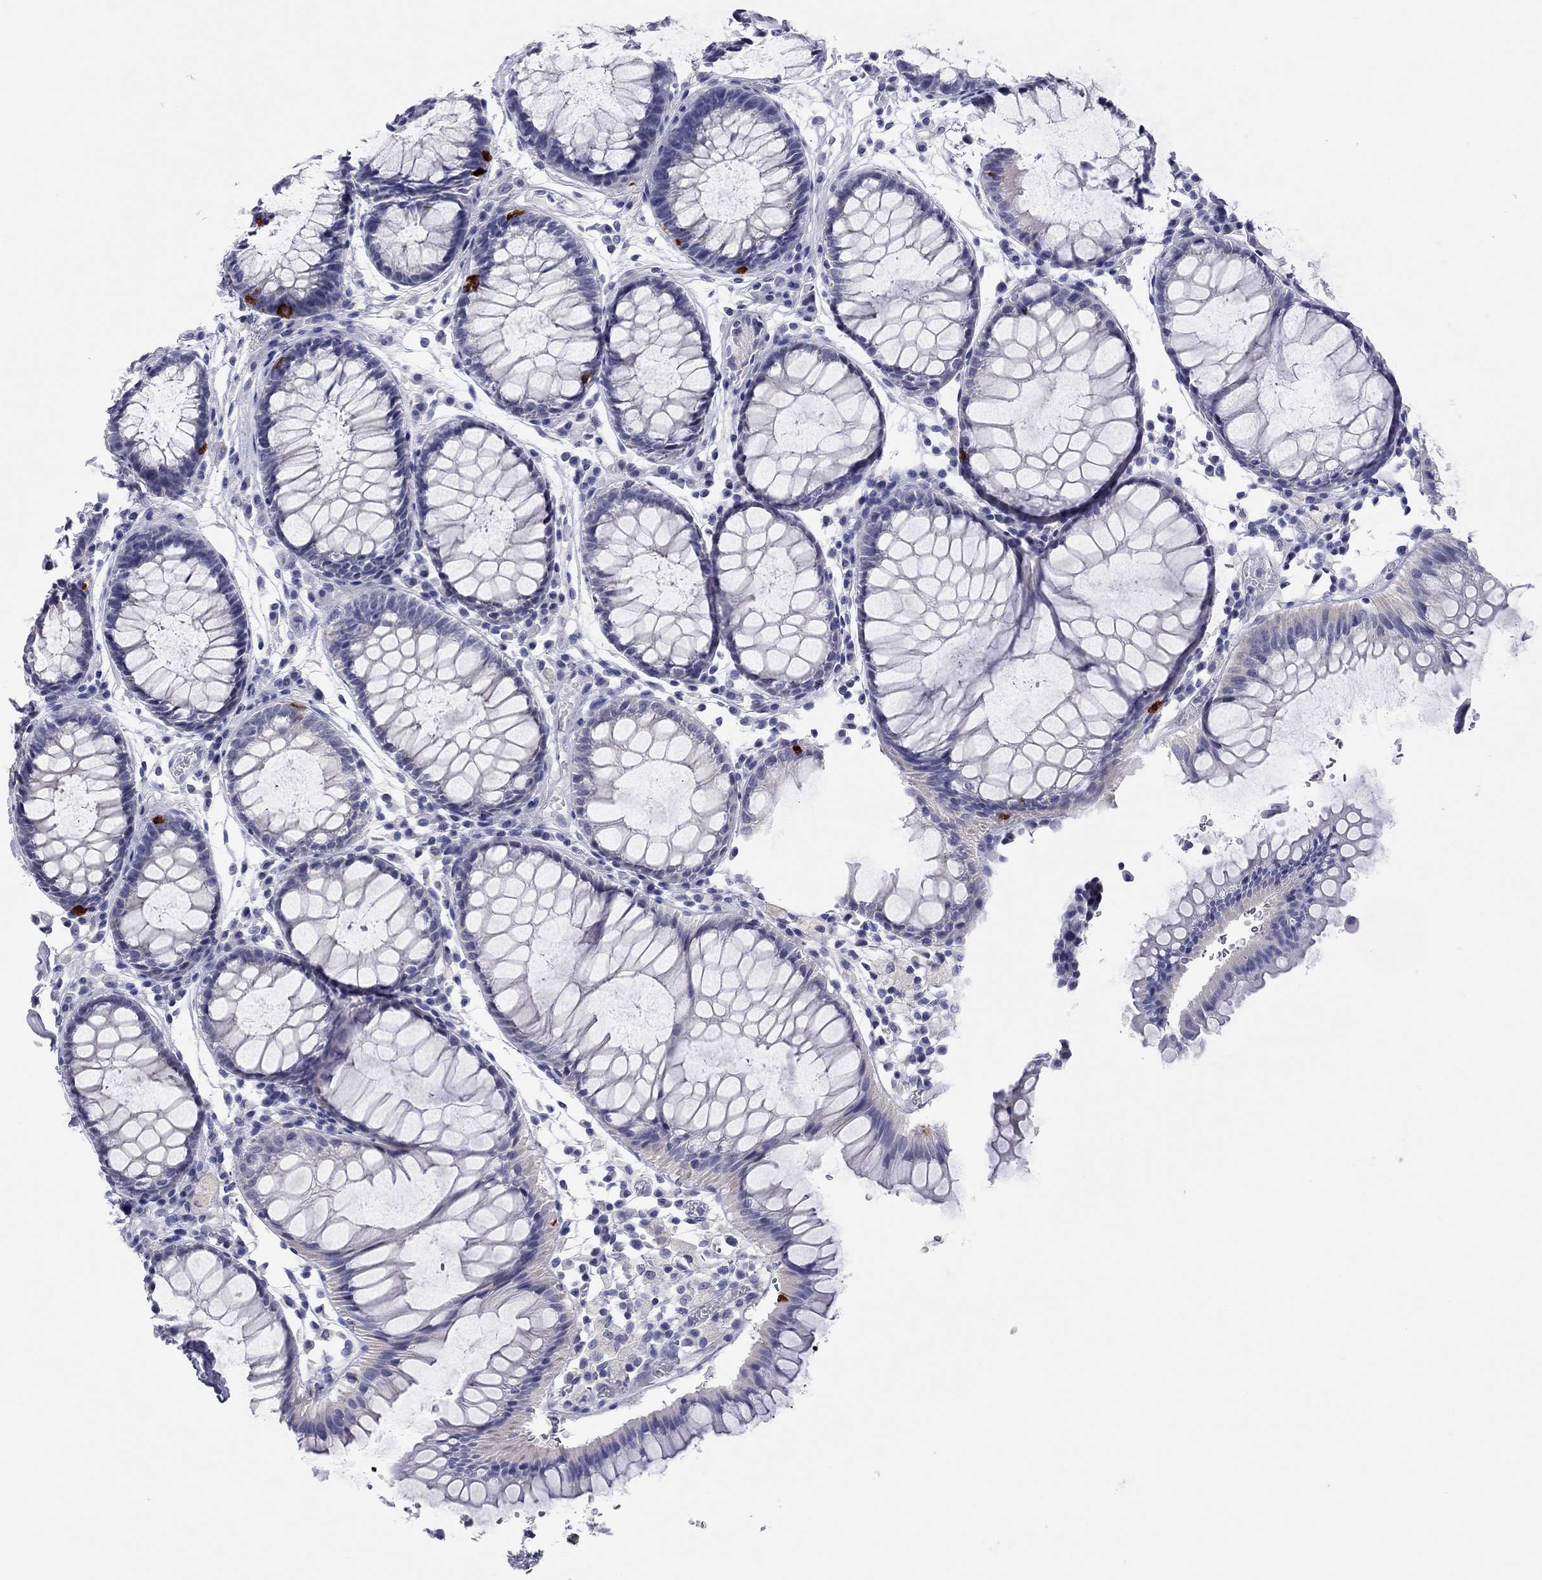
{"staining": {"intensity": "strong", "quantity": "<25%", "location": "cytoplasmic/membranous"}, "tissue": "rectum", "cell_type": "Glandular cells", "image_type": "normal", "snomed": [{"axis": "morphology", "description": "Normal tissue, NOS"}, {"axis": "topography", "description": "Rectum"}], "caption": "The micrograph displays a brown stain indicating the presence of a protein in the cytoplasmic/membranous of glandular cells in rectum. The staining is performed using DAB brown chromogen to label protein expression. The nuclei are counter-stained blue using hematoxylin.", "gene": "ENSG00000269035", "patient": {"sex": "female", "age": 68}}